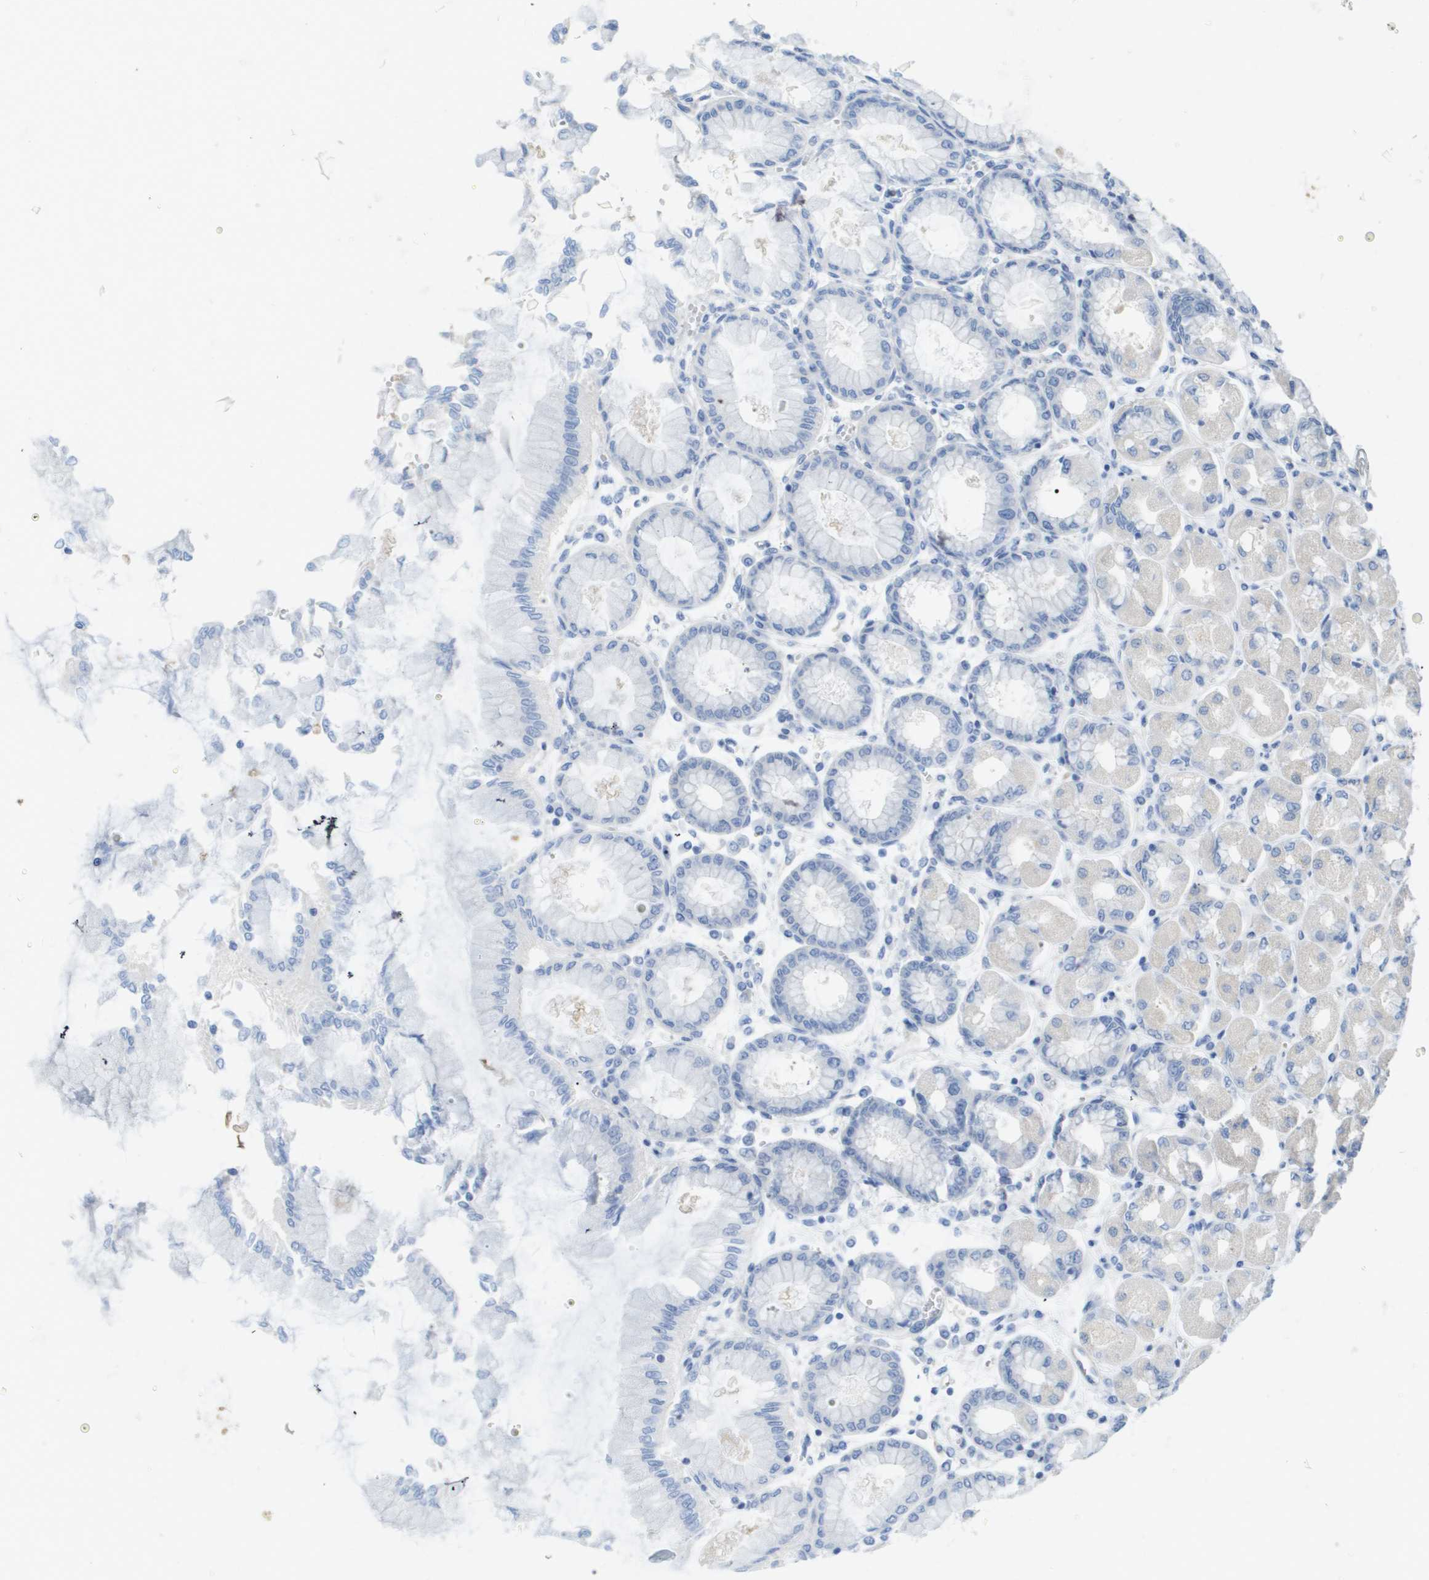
{"staining": {"intensity": "weak", "quantity": "<25%", "location": "cytoplasmic/membranous"}, "tissue": "stomach", "cell_type": "Glandular cells", "image_type": "normal", "snomed": [{"axis": "morphology", "description": "Normal tissue, NOS"}, {"axis": "topography", "description": "Stomach, upper"}], "caption": "The IHC image has no significant staining in glandular cells of stomach. (DAB (3,3'-diaminobenzidine) IHC, high magnification).", "gene": "MYL3", "patient": {"sex": "female", "age": 56}}